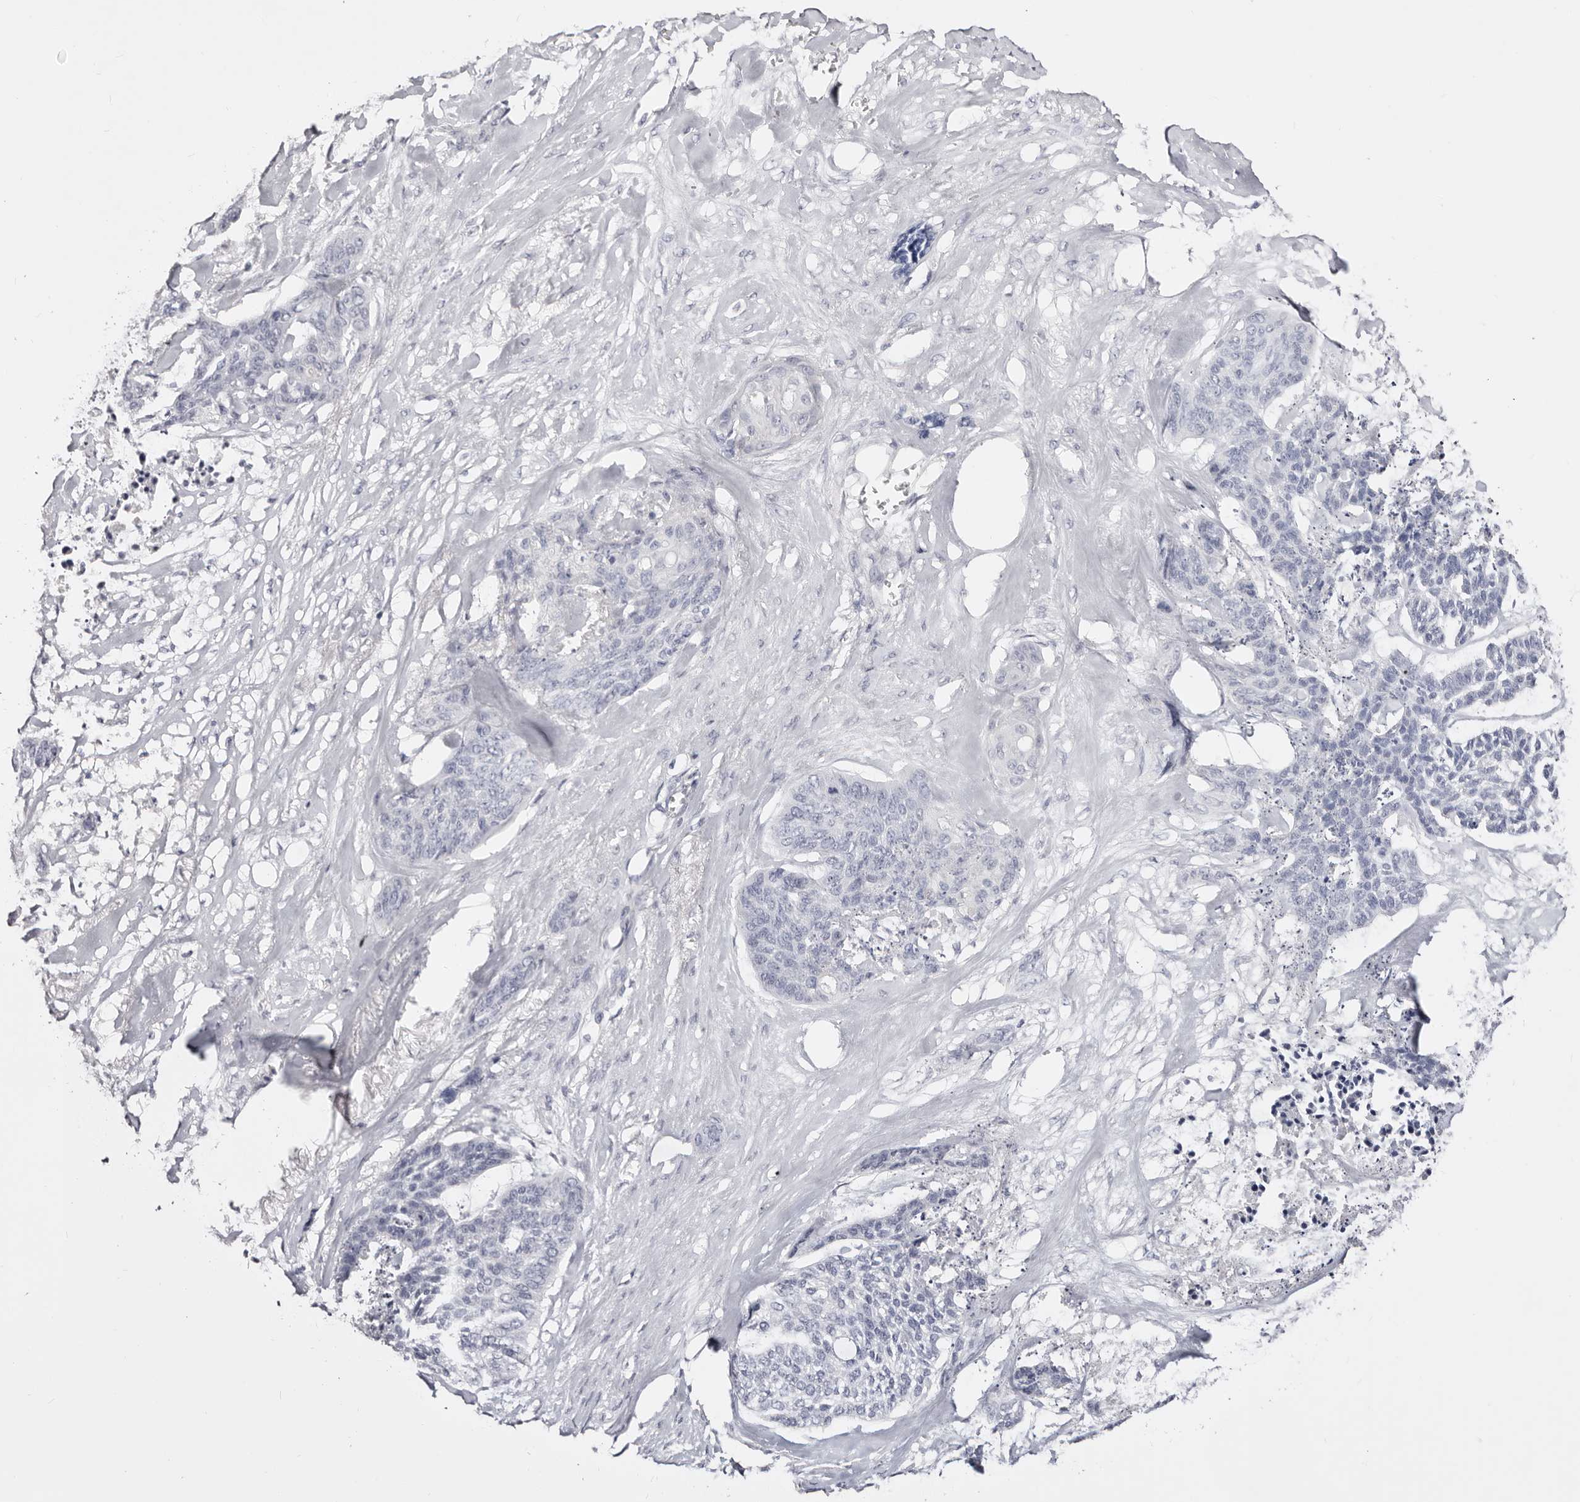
{"staining": {"intensity": "negative", "quantity": "none", "location": "none"}, "tissue": "skin cancer", "cell_type": "Tumor cells", "image_type": "cancer", "snomed": [{"axis": "morphology", "description": "Basal cell carcinoma"}, {"axis": "topography", "description": "Skin"}], "caption": "This photomicrograph is of skin basal cell carcinoma stained with immunohistochemistry (IHC) to label a protein in brown with the nuclei are counter-stained blue. There is no expression in tumor cells.", "gene": "AKNAD1", "patient": {"sex": "female", "age": 64}}